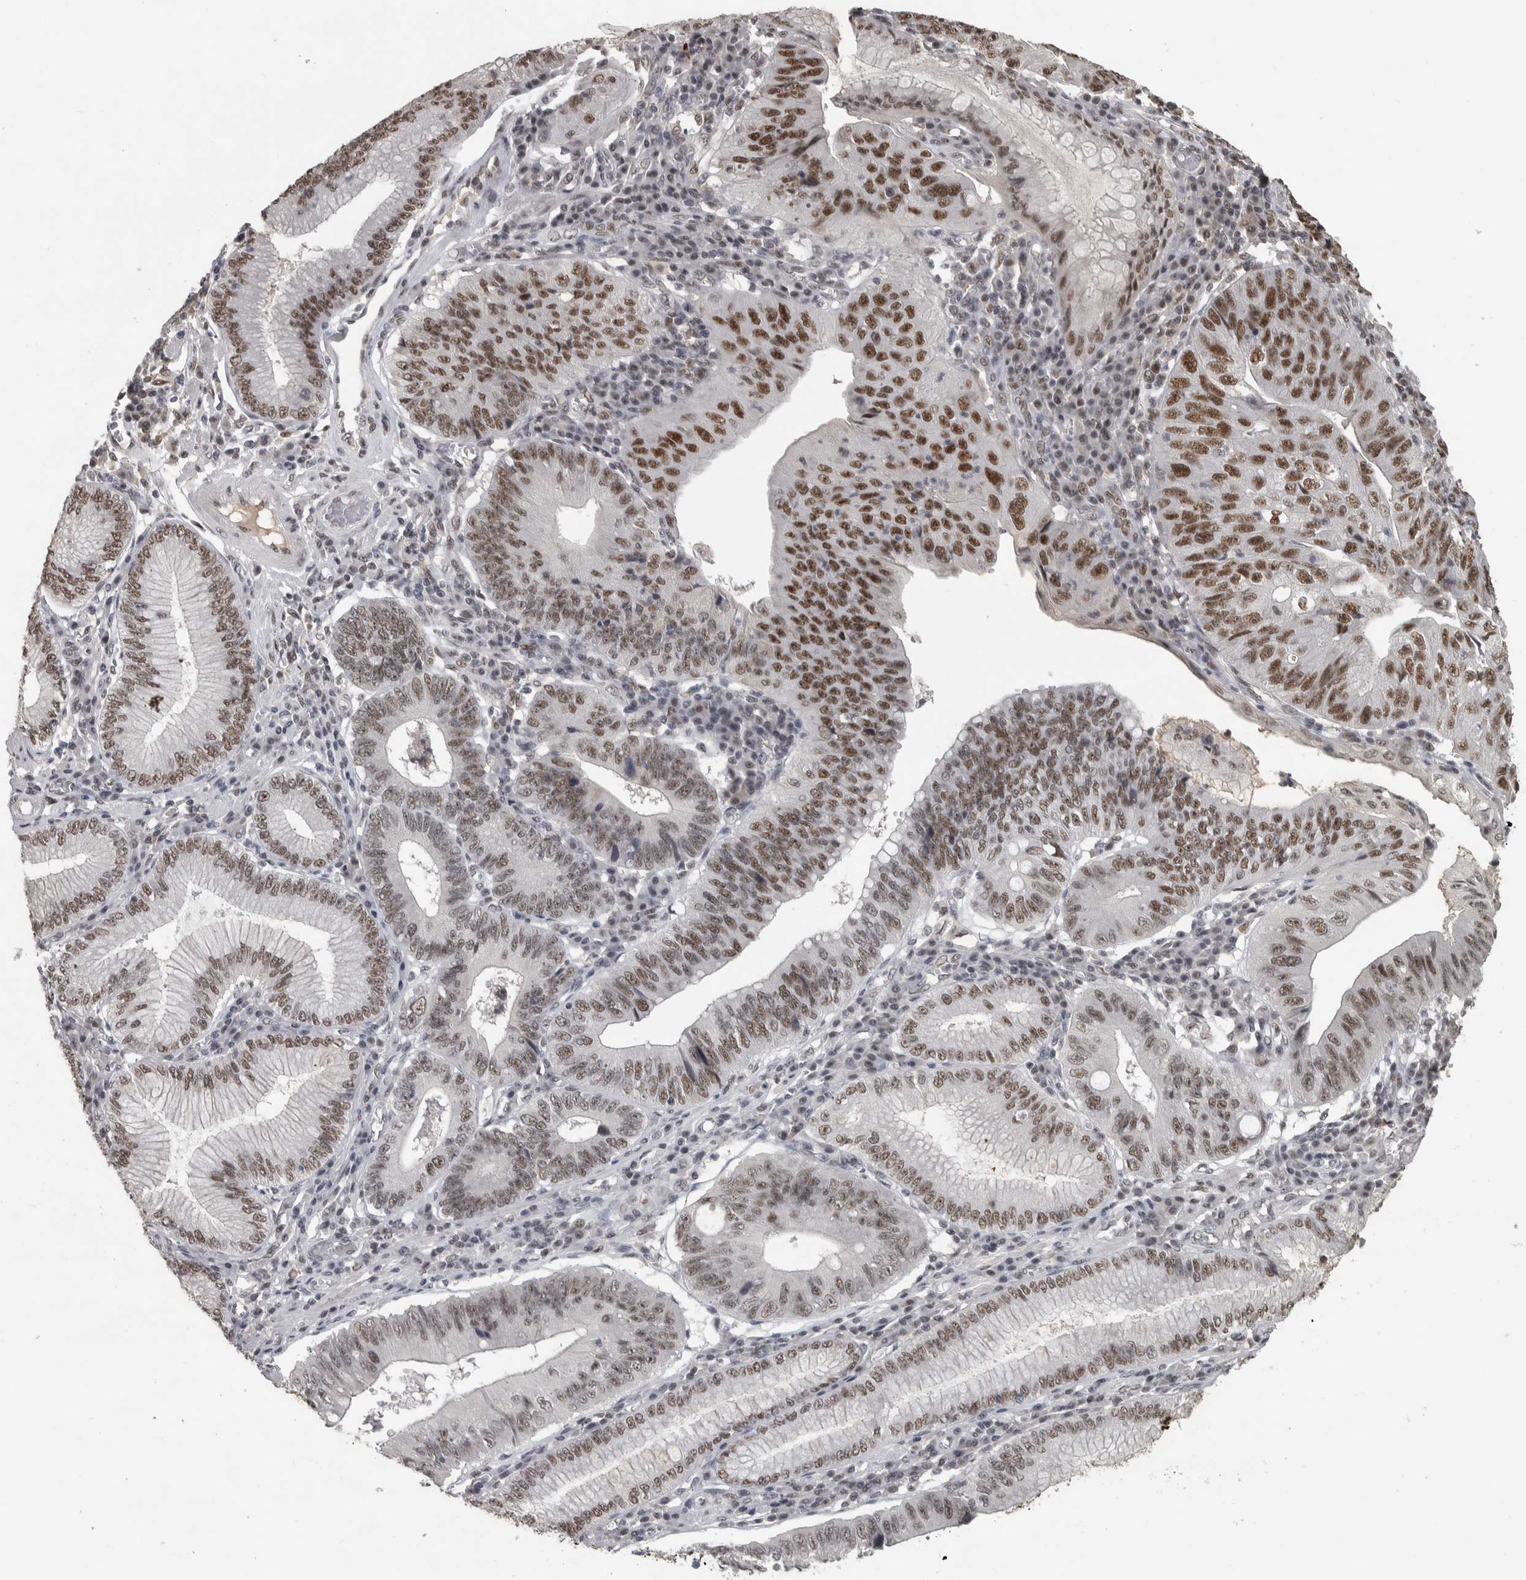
{"staining": {"intensity": "moderate", "quantity": ">75%", "location": "nuclear"}, "tissue": "stomach cancer", "cell_type": "Tumor cells", "image_type": "cancer", "snomed": [{"axis": "morphology", "description": "Adenocarcinoma, NOS"}, {"axis": "topography", "description": "Stomach"}], "caption": "The histopathology image shows staining of stomach cancer (adenocarcinoma), revealing moderate nuclear protein positivity (brown color) within tumor cells.", "gene": "DDX42", "patient": {"sex": "male", "age": 59}}